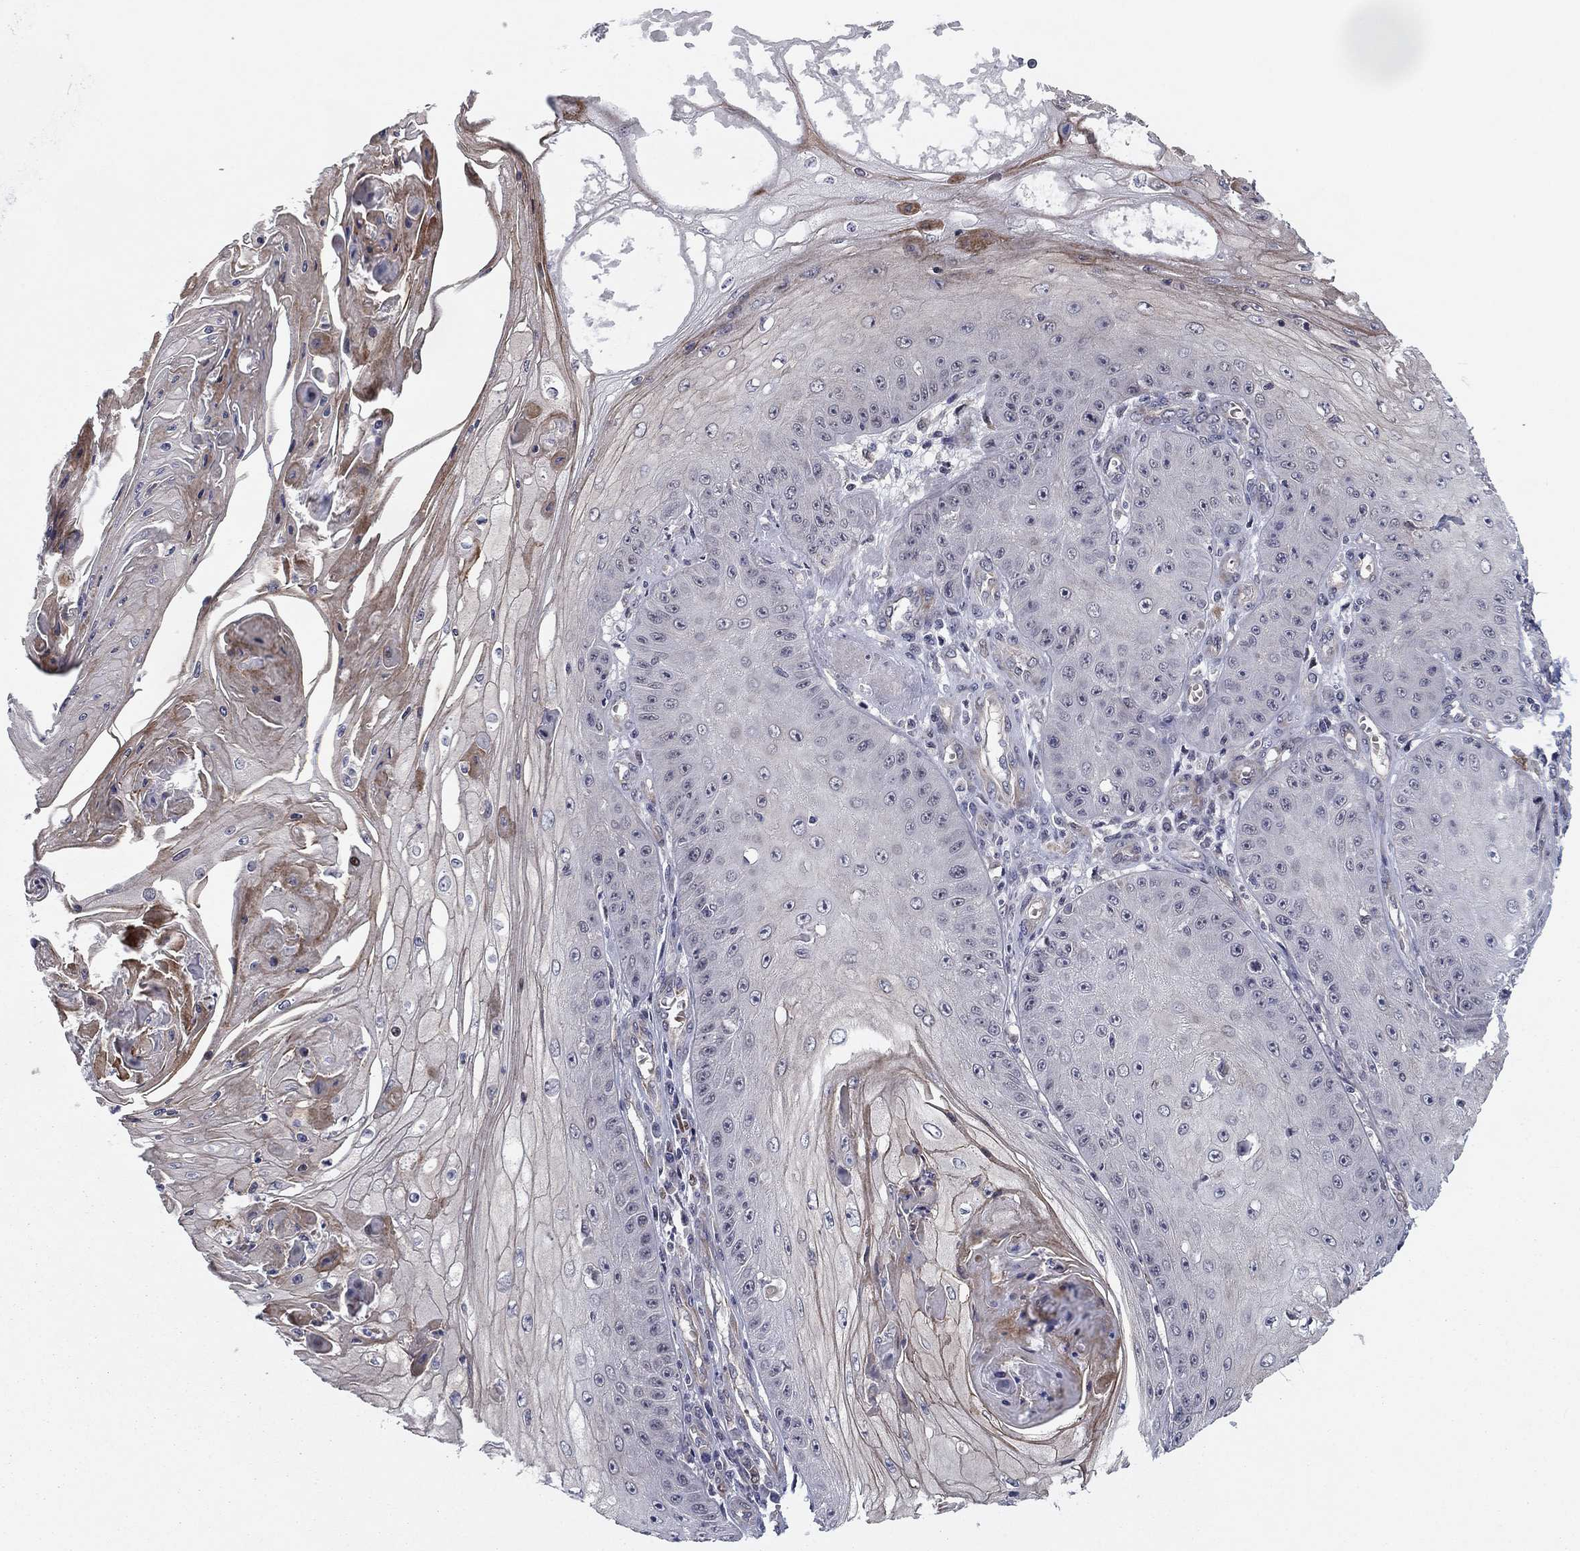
{"staining": {"intensity": "moderate", "quantity": "<25%", "location": "cytoplasmic/membranous"}, "tissue": "skin cancer", "cell_type": "Tumor cells", "image_type": "cancer", "snomed": [{"axis": "morphology", "description": "Squamous cell carcinoma, NOS"}, {"axis": "topography", "description": "Skin"}], "caption": "Tumor cells demonstrate low levels of moderate cytoplasmic/membranous expression in approximately <25% of cells in human skin cancer (squamous cell carcinoma).", "gene": "BCL11A", "patient": {"sex": "male", "age": 70}}